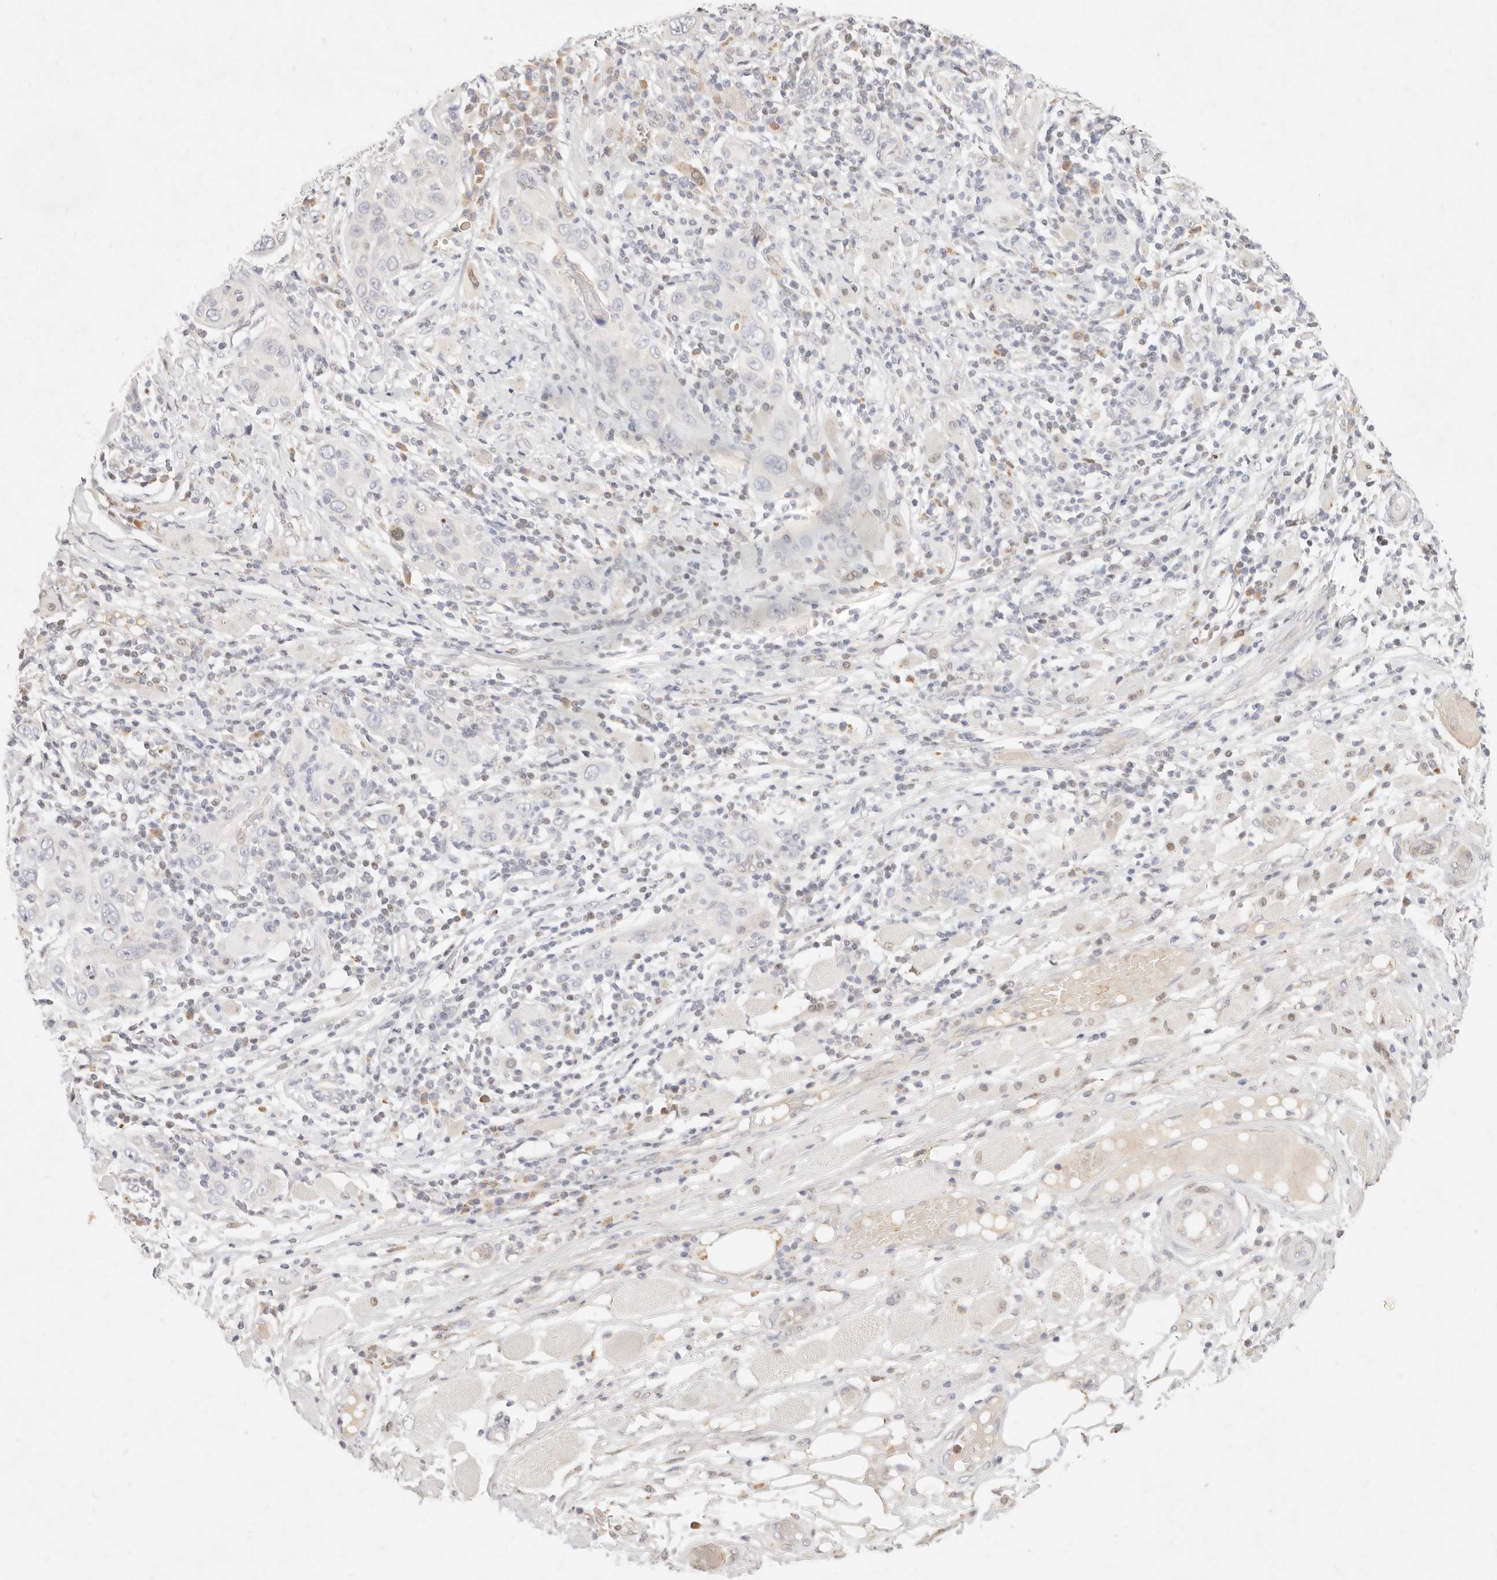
{"staining": {"intensity": "negative", "quantity": "none", "location": "none"}, "tissue": "skin cancer", "cell_type": "Tumor cells", "image_type": "cancer", "snomed": [{"axis": "morphology", "description": "Squamous cell carcinoma, NOS"}, {"axis": "topography", "description": "Skin"}], "caption": "DAB (3,3'-diaminobenzidine) immunohistochemical staining of human skin squamous cell carcinoma displays no significant positivity in tumor cells.", "gene": "ASCL3", "patient": {"sex": "female", "age": 88}}